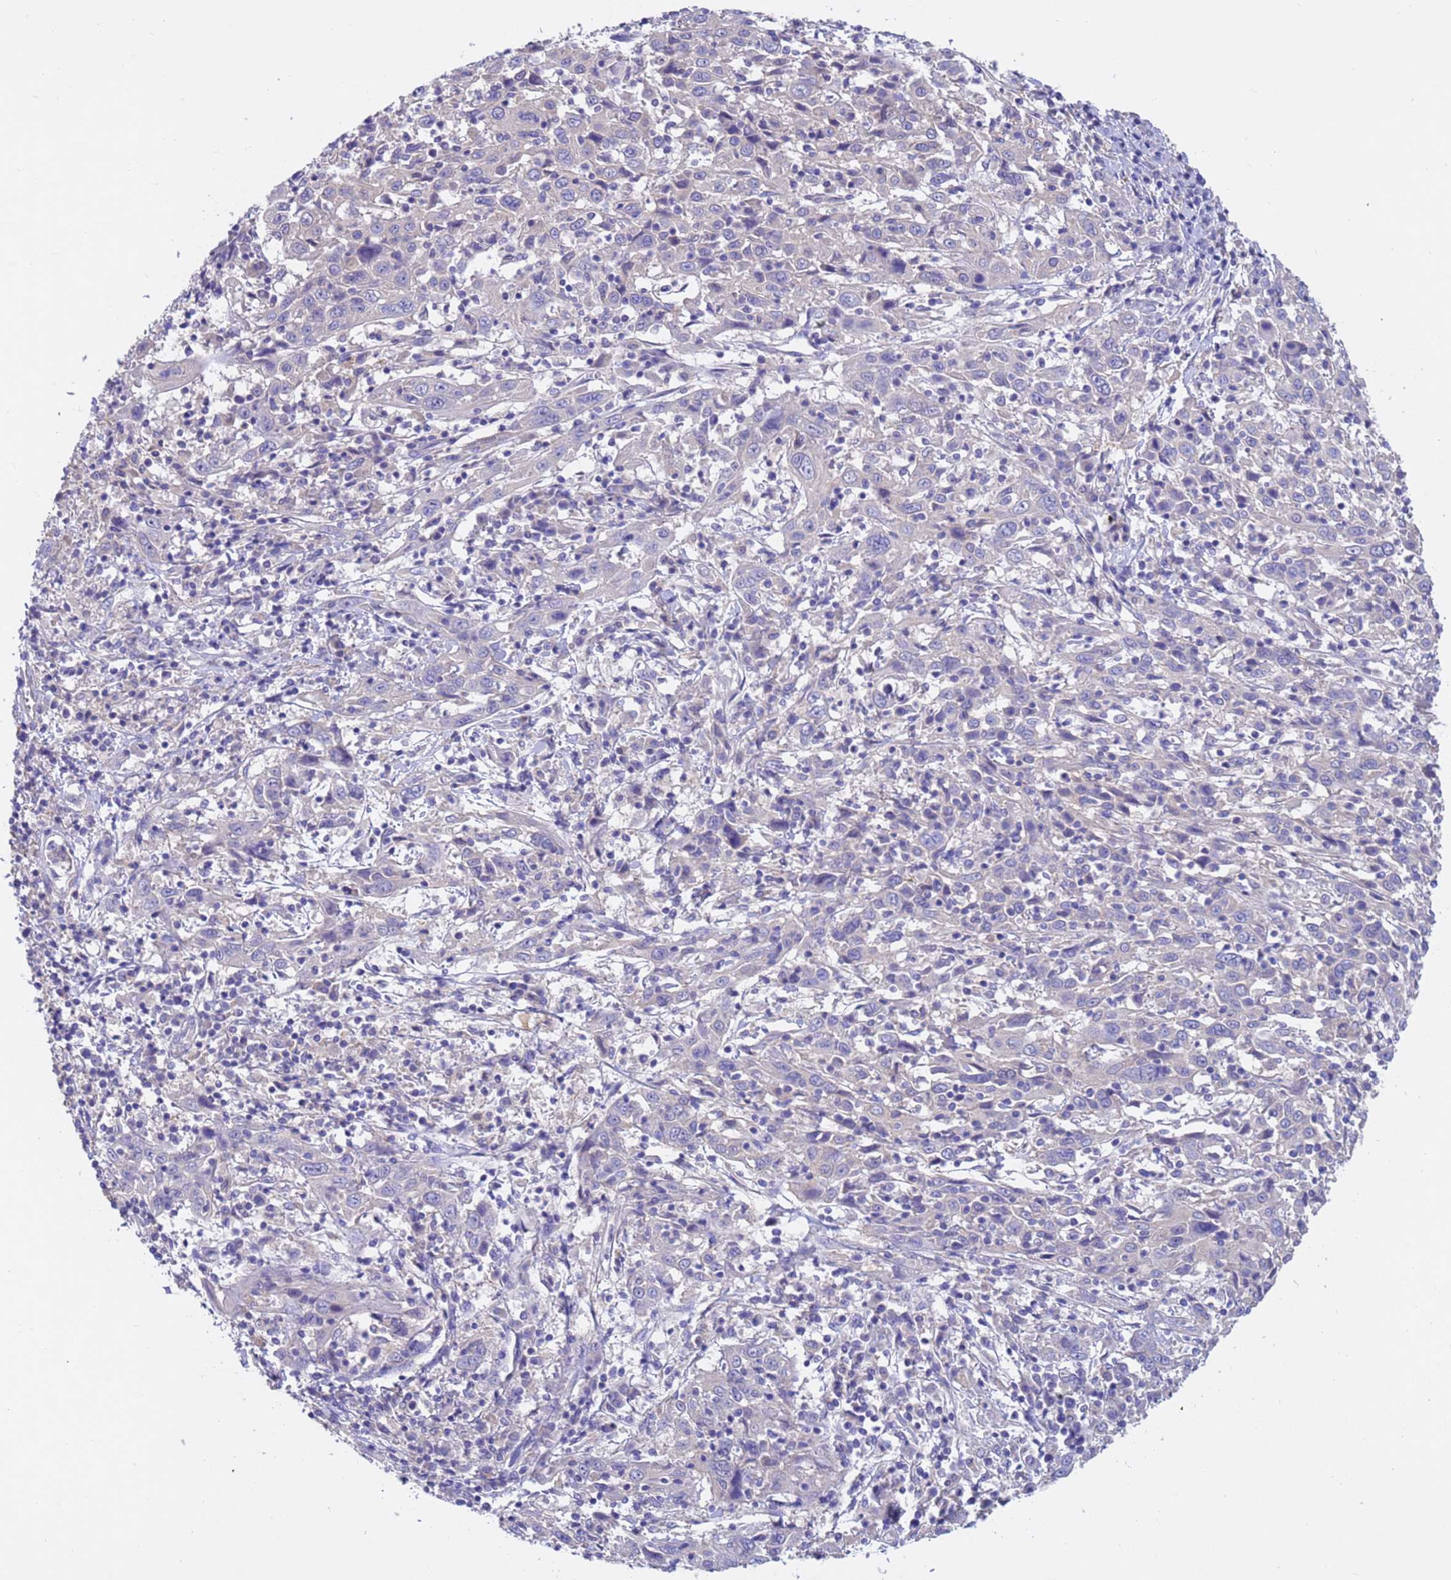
{"staining": {"intensity": "negative", "quantity": "none", "location": "none"}, "tissue": "cervical cancer", "cell_type": "Tumor cells", "image_type": "cancer", "snomed": [{"axis": "morphology", "description": "Squamous cell carcinoma, NOS"}, {"axis": "topography", "description": "Cervix"}], "caption": "Immunohistochemistry (IHC) micrograph of neoplastic tissue: cervical cancer (squamous cell carcinoma) stained with DAB (3,3'-diaminobenzidine) exhibits no significant protein positivity in tumor cells. (DAB (3,3'-diaminobenzidine) immunohistochemistry with hematoxylin counter stain).", "gene": "SRL", "patient": {"sex": "female", "age": 46}}